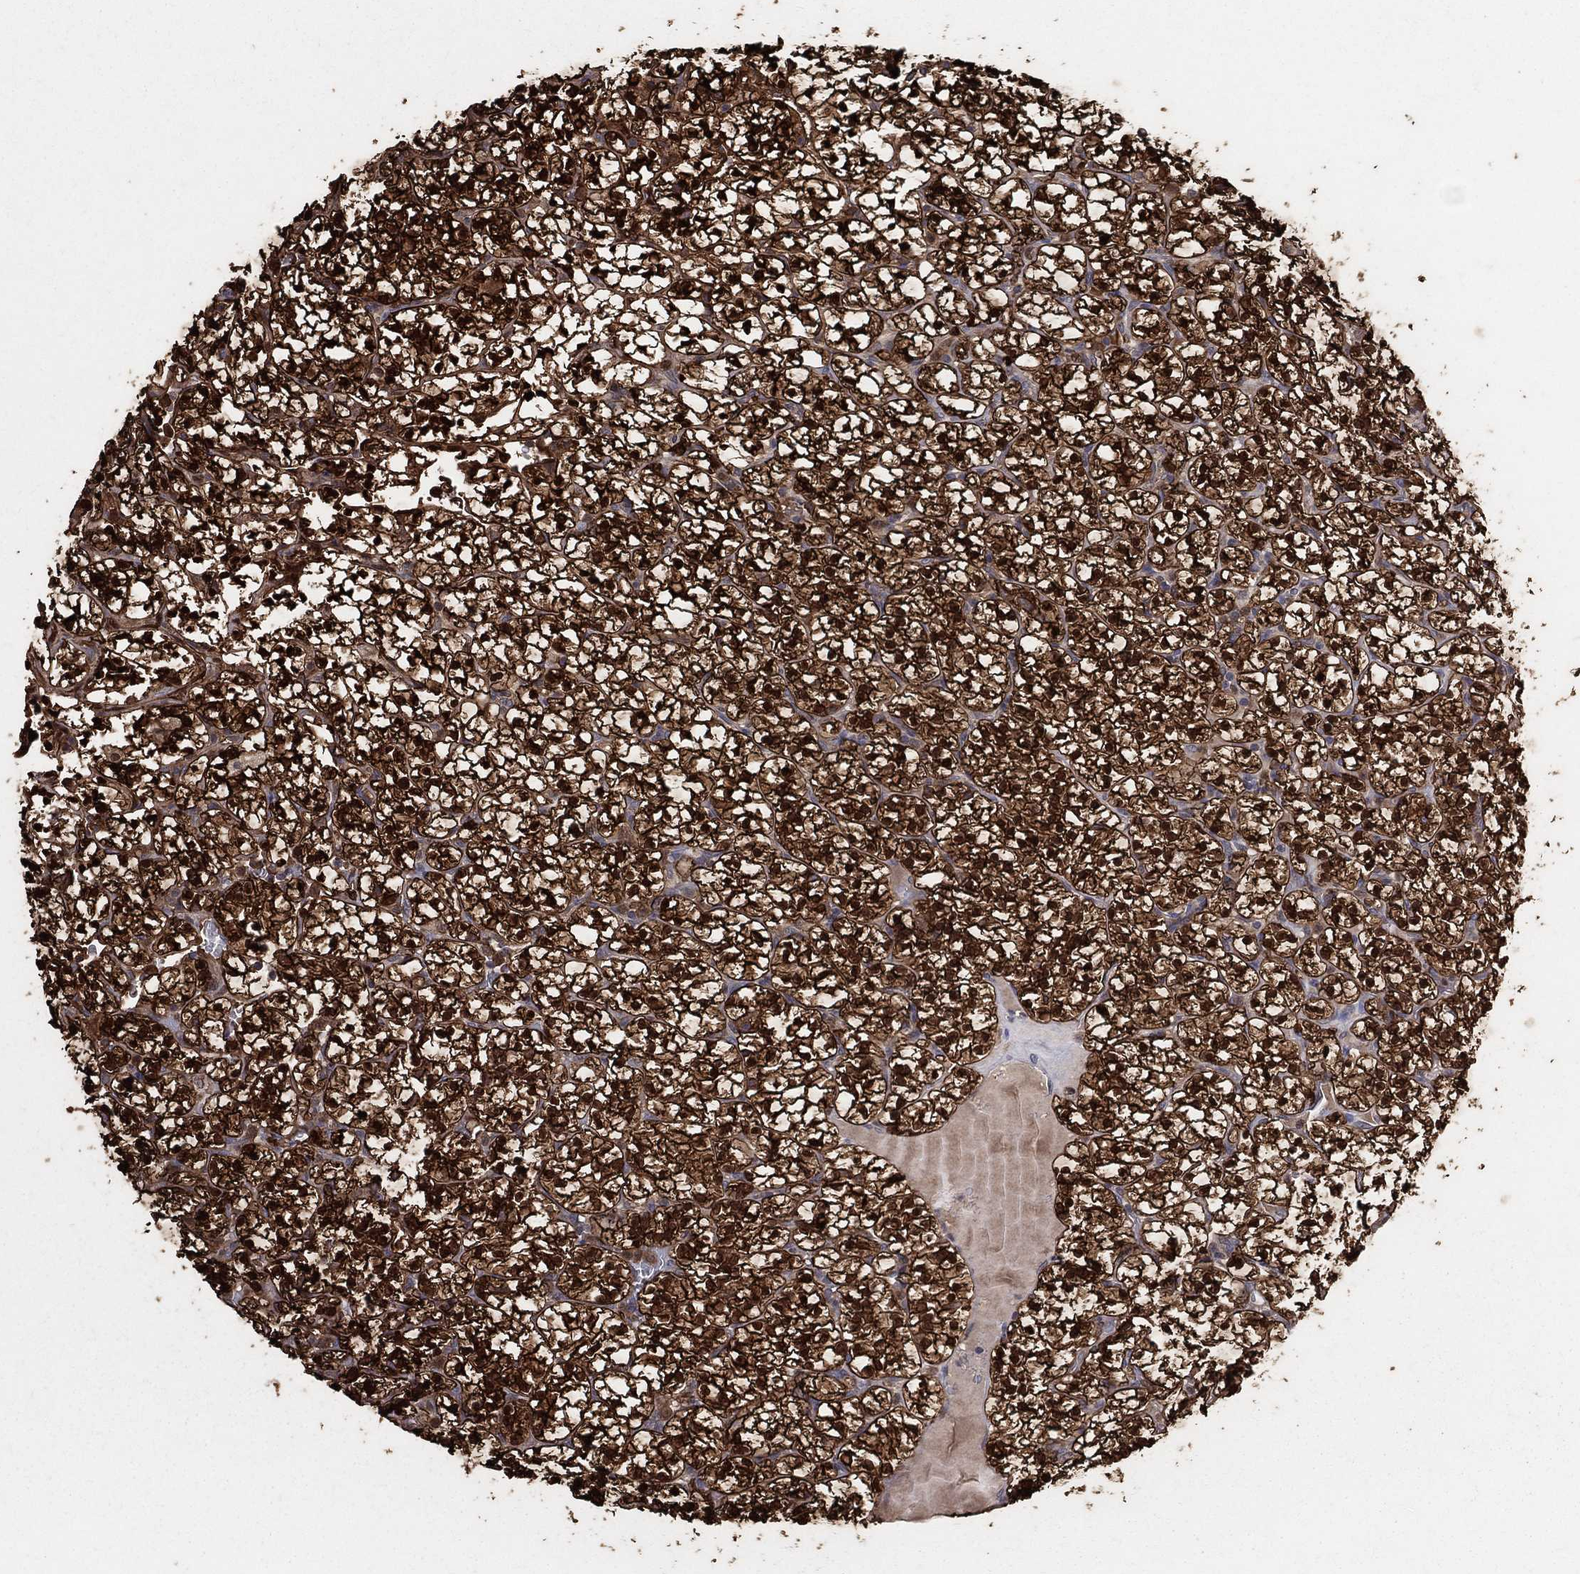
{"staining": {"intensity": "strong", "quantity": ">75%", "location": "cytoplasmic/membranous,nuclear"}, "tissue": "renal cancer", "cell_type": "Tumor cells", "image_type": "cancer", "snomed": [{"axis": "morphology", "description": "Adenocarcinoma, NOS"}, {"axis": "topography", "description": "Kidney"}], "caption": "Immunohistochemistry staining of renal adenocarcinoma, which reveals high levels of strong cytoplasmic/membranous and nuclear staining in approximately >75% of tumor cells indicating strong cytoplasmic/membranous and nuclear protein positivity. The staining was performed using DAB (brown) for protein detection and nuclei were counterstained in hematoxylin (blue).", "gene": "ENO1", "patient": {"sex": "female", "age": 89}}